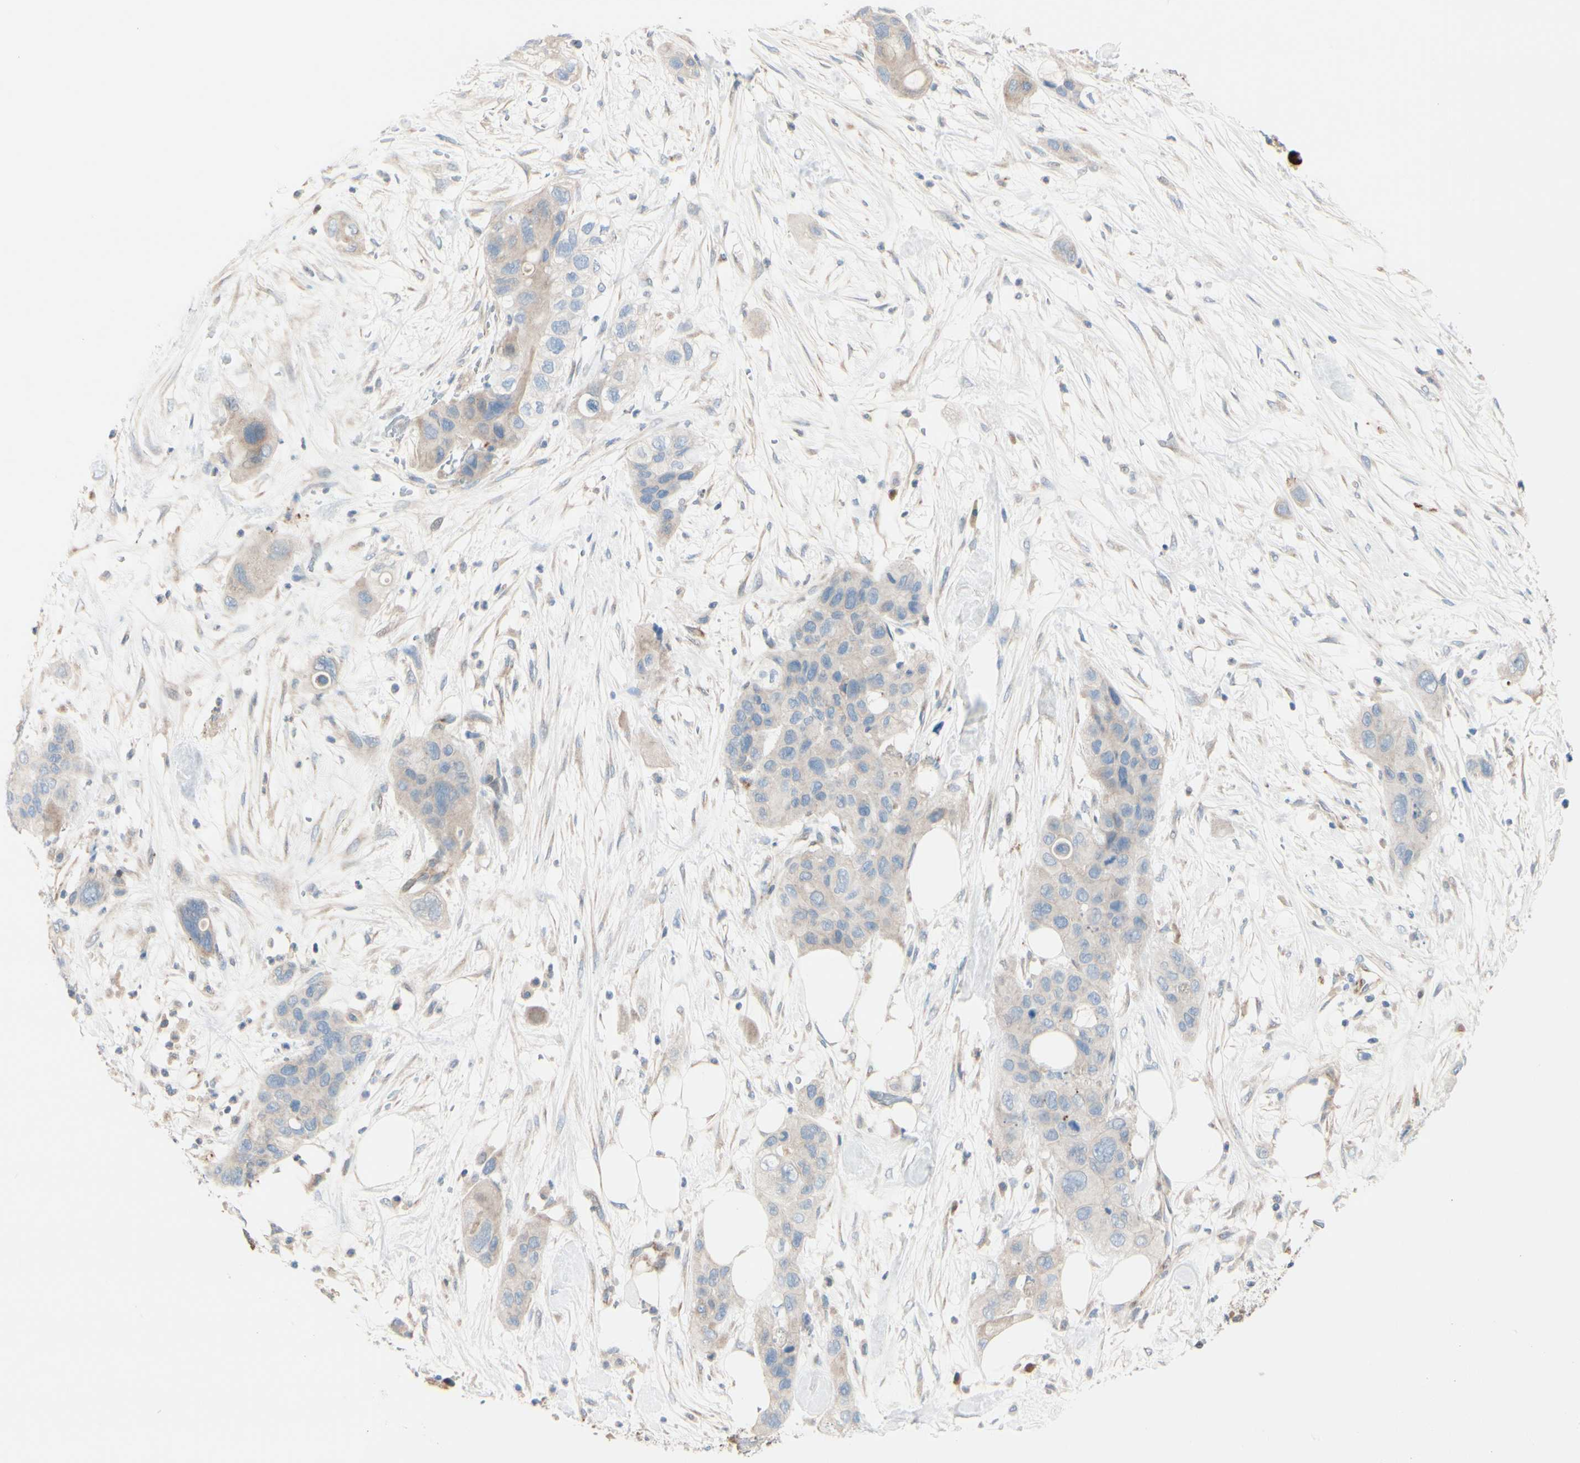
{"staining": {"intensity": "weak", "quantity": ">75%", "location": "cytoplasmic/membranous"}, "tissue": "pancreatic cancer", "cell_type": "Tumor cells", "image_type": "cancer", "snomed": [{"axis": "morphology", "description": "Adenocarcinoma, NOS"}, {"axis": "topography", "description": "Pancreas"}], "caption": "The histopathology image displays immunohistochemical staining of pancreatic cancer. There is weak cytoplasmic/membranous positivity is present in approximately >75% of tumor cells.", "gene": "EPHA3", "patient": {"sex": "female", "age": 71}}